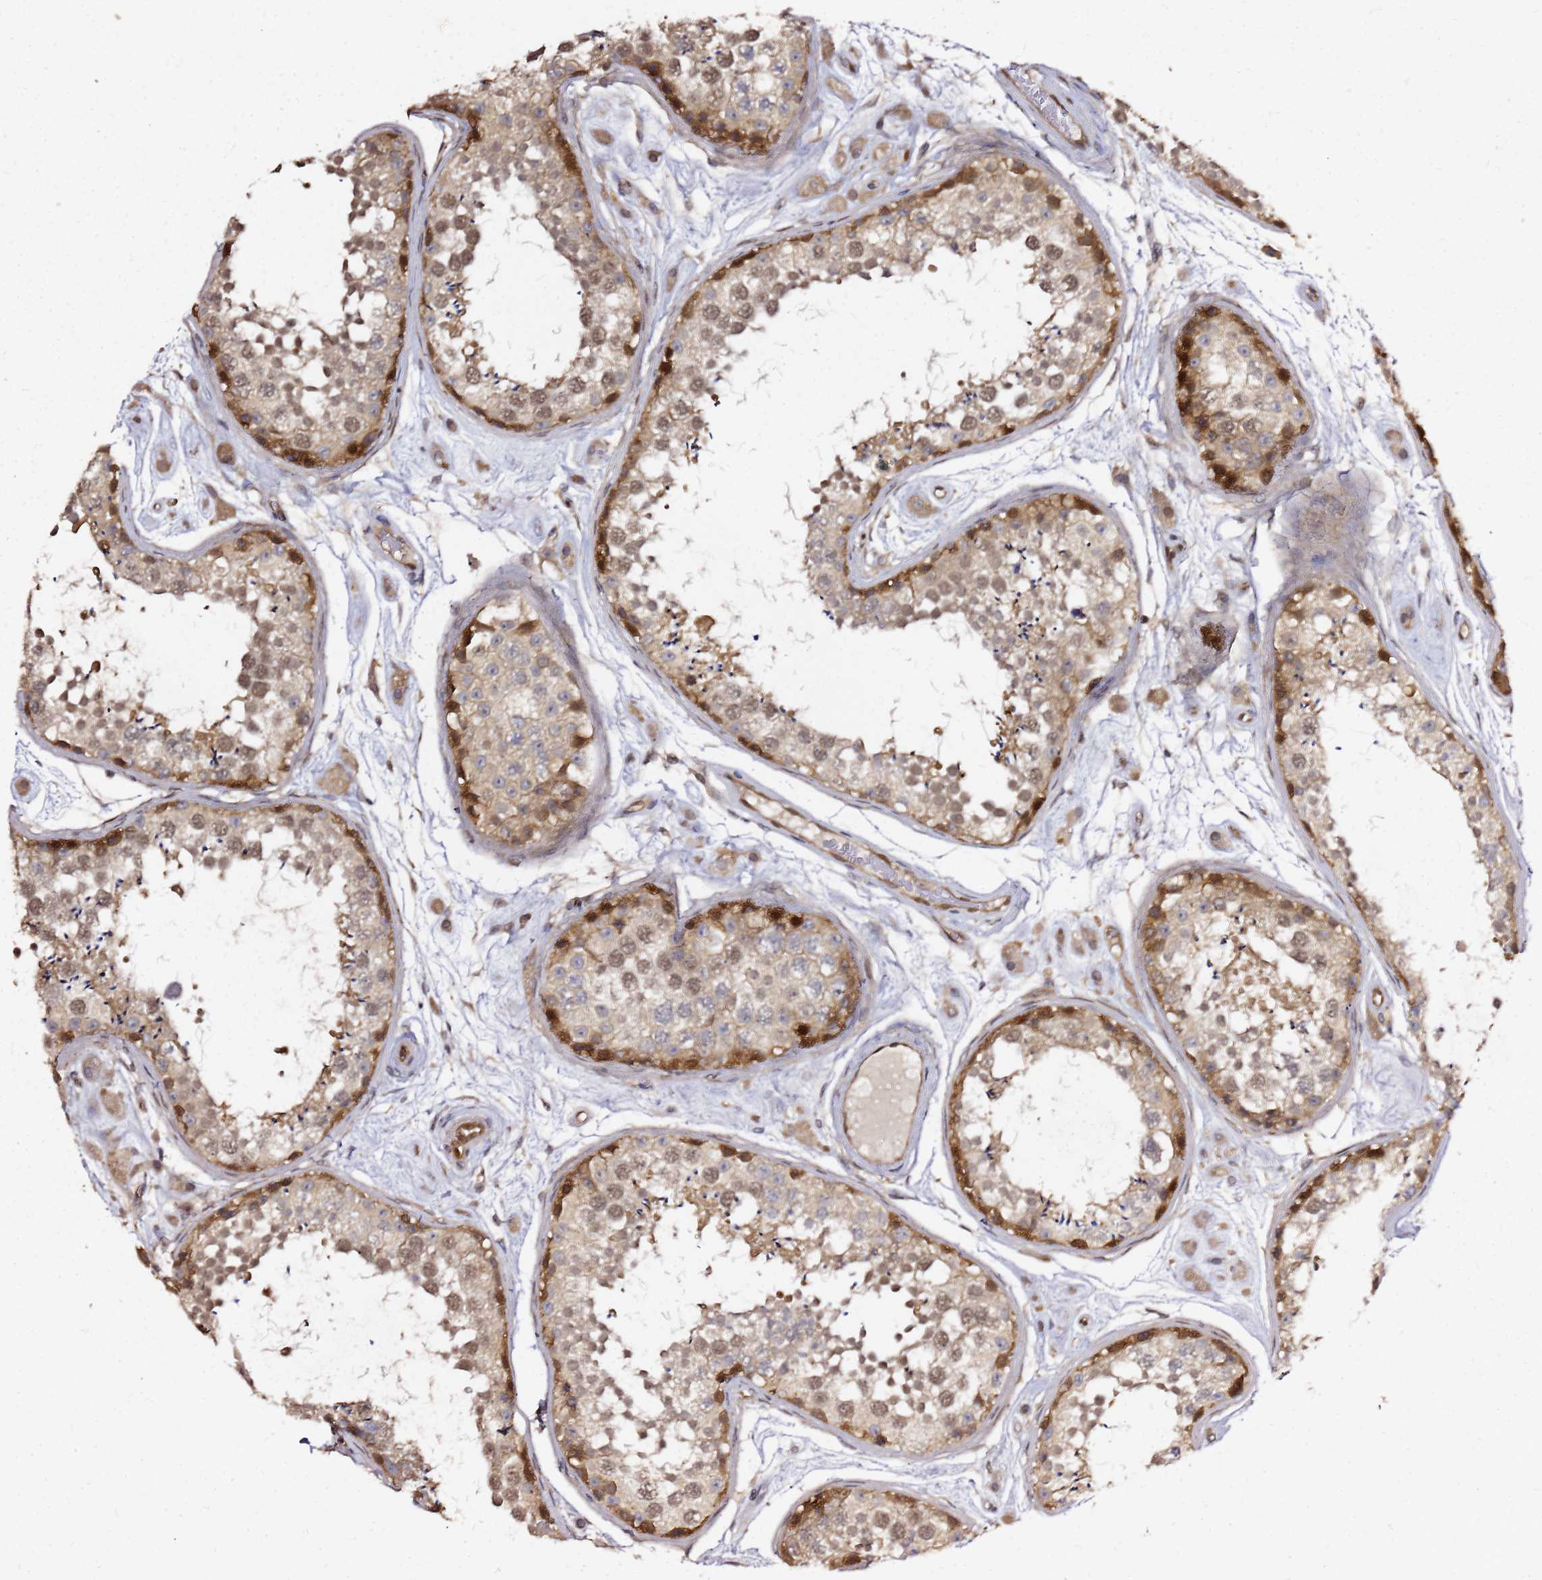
{"staining": {"intensity": "moderate", "quantity": ">75%", "location": "cytoplasmic/membranous,nuclear"}, "tissue": "testis", "cell_type": "Cells in seminiferous ducts", "image_type": "normal", "snomed": [{"axis": "morphology", "description": "Normal tissue, NOS"}, {"axis": "topography", "description": "Testis"}], "caption": "Moderate cytoplasmic/membranous,nuclear expression is appreciated in approximately >75% of cells in seminiferous ducts in unremarkable testis. Using DAB (brown) and hematoxylin (blue) stains, captured at high magnification using brightfield microscopy.", "gene": "NUDT14", "patient": {"sex": "male", "age": 25}}